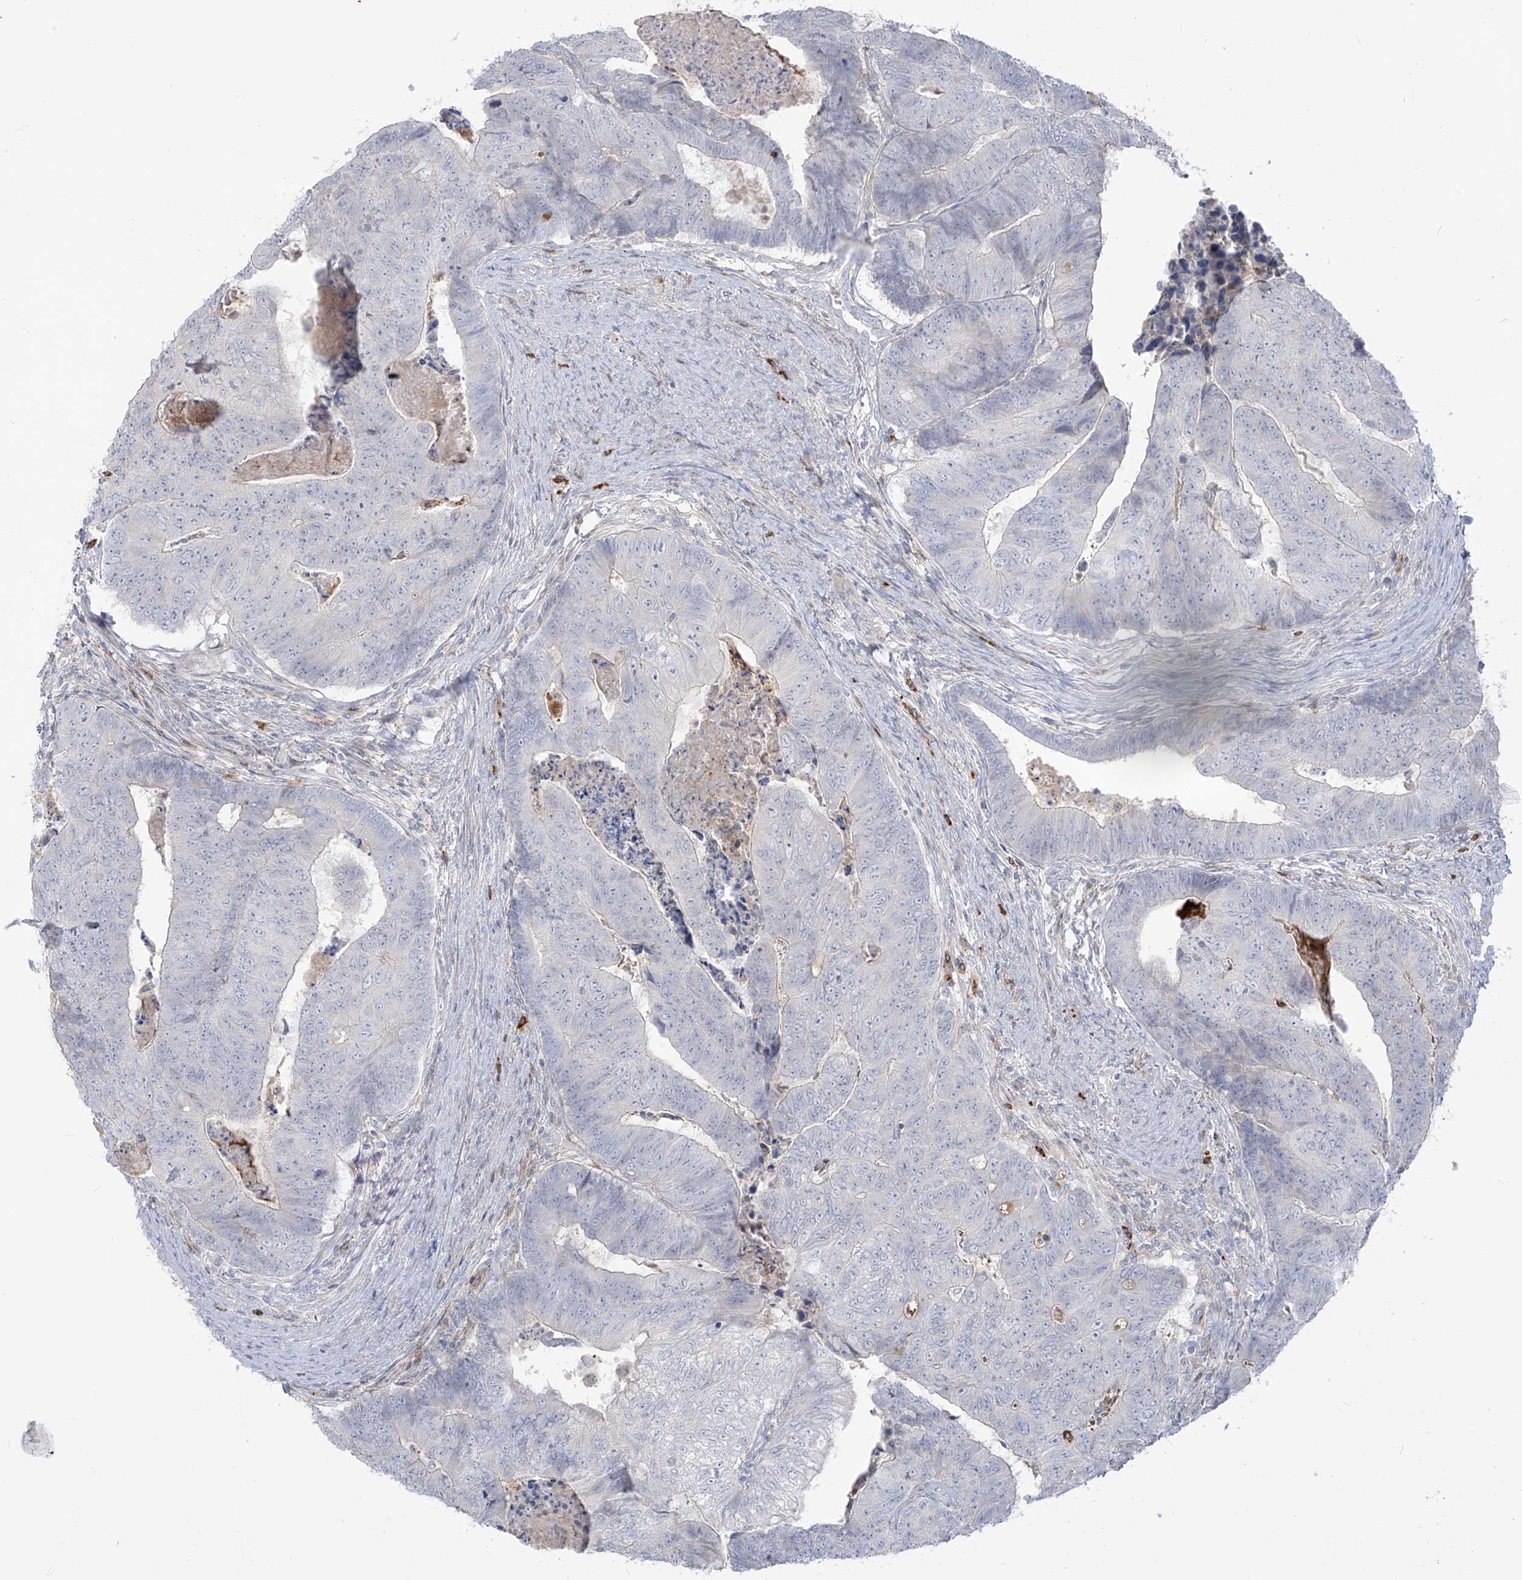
{"staining": {"intensity": "negative", "quantity": "none", "location": "none"}, "tissue": "colorectal cancer", "cell_type": "Tumor cells", "image_type": "cancer", "snomed": [{"axis": "morphology", "description": "Adenocarcinoma, NOS"}, {"axis": "topography", "description": "Colon"}], "caption": "Human colorectal cancer stained for a protein using immunohistochemistry (IHC) demonstrates no positivity in tumor cells.", "gene": "NOTO", "patient": {"sex": "female", "age": 67}}